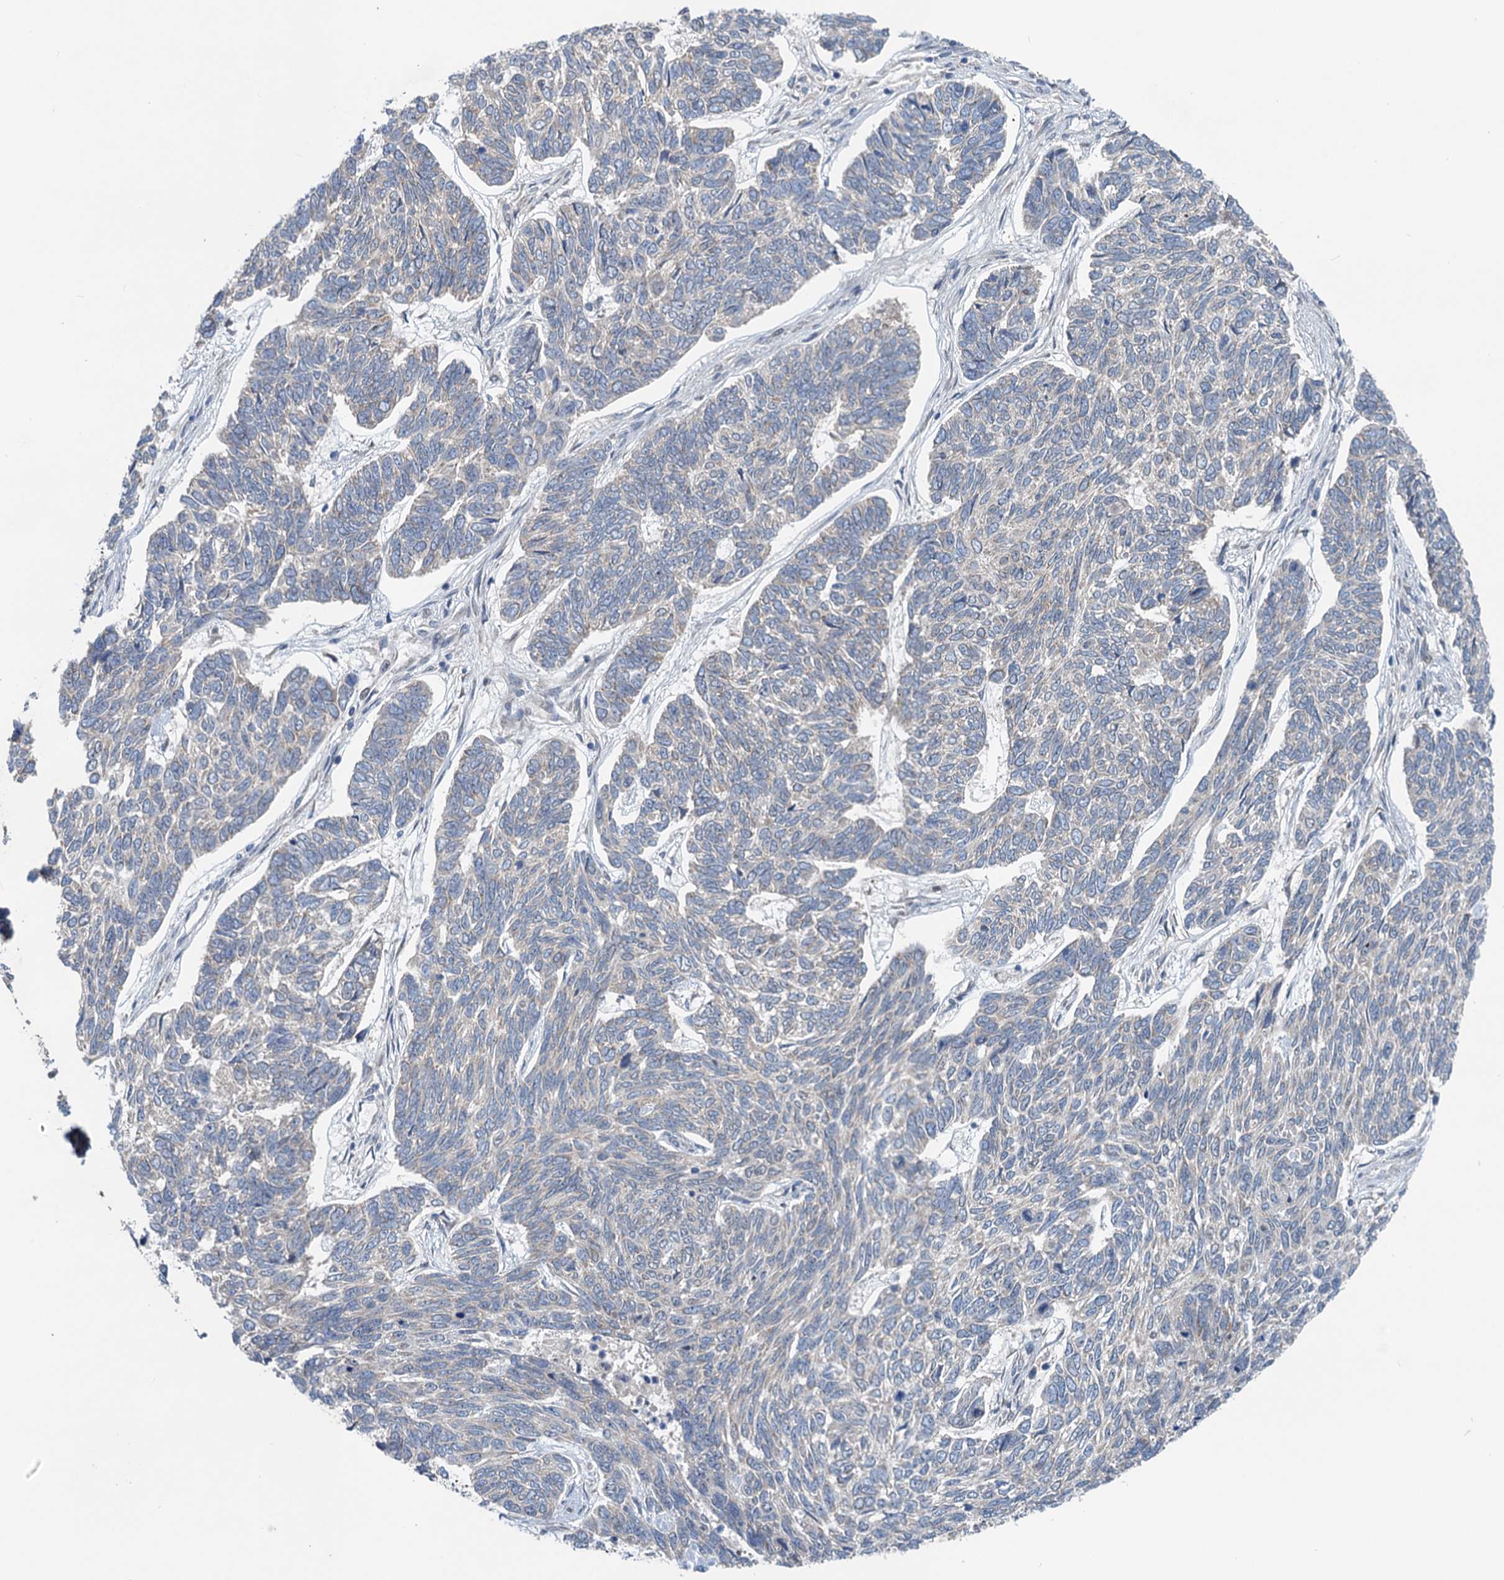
{"staining": {"intensity": "negative", "quantity": "none", "location": "none"}, "tissue": "skin cancer", "cell_type": "Tumor cells", "image_type": "cancer", "snomed": [{"axis": "morphology", "description": "Basal cell carcinoma"}, {"axis": "topography", "description": "Skin"}], "caption": "Image shows no significant protein staining in tumor cells of skin cancer (basal cell carcinoma).", "gene": "DYNC2I2", "patient": {"sex": "female", "age": 65}}